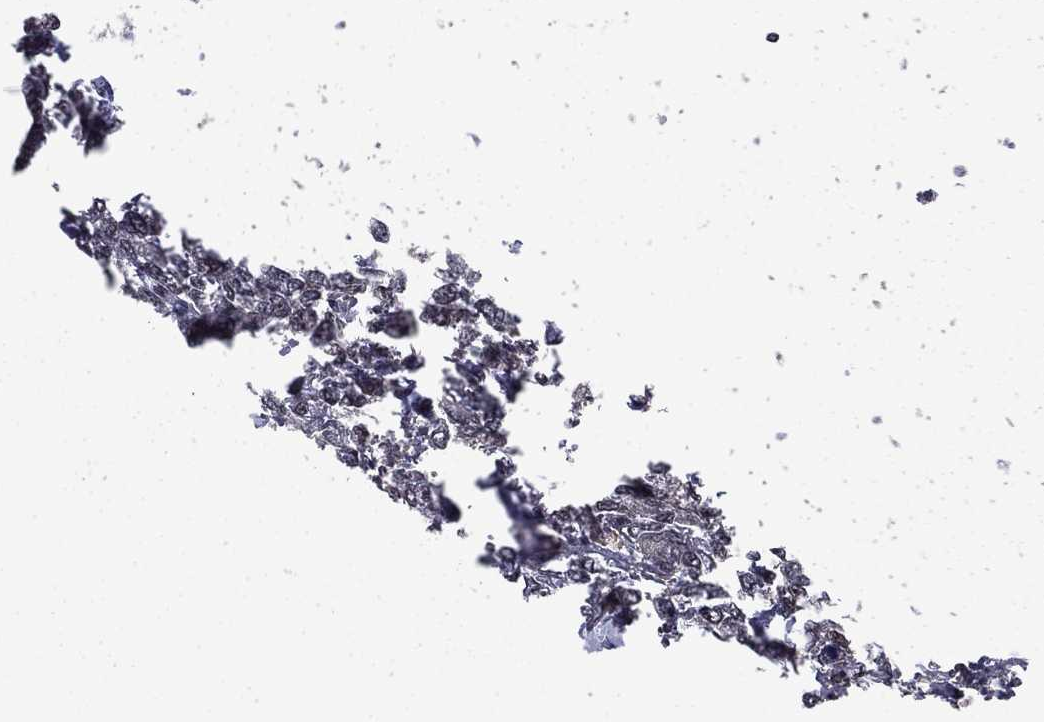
{"staining": {"intensity": "moderate", "quantity": "<25%", "location": "nuclear"}, "tissue": "breast cancer", "cell_type": "Tumor cells", "image_type": "cancer", "snomed": [{"axis": "morphology", "description": "Duct carcinoma"}, {"axis": "topography", "description": "Breast"}], "caption": "This is a micrograph of IHC staining of breast cancer (intraductal carcinoma), which shows moderate positivity in the nuclear of tumor cells.", "gene": "PSMD2", "patient": {"sex": "female", "age": 88}}